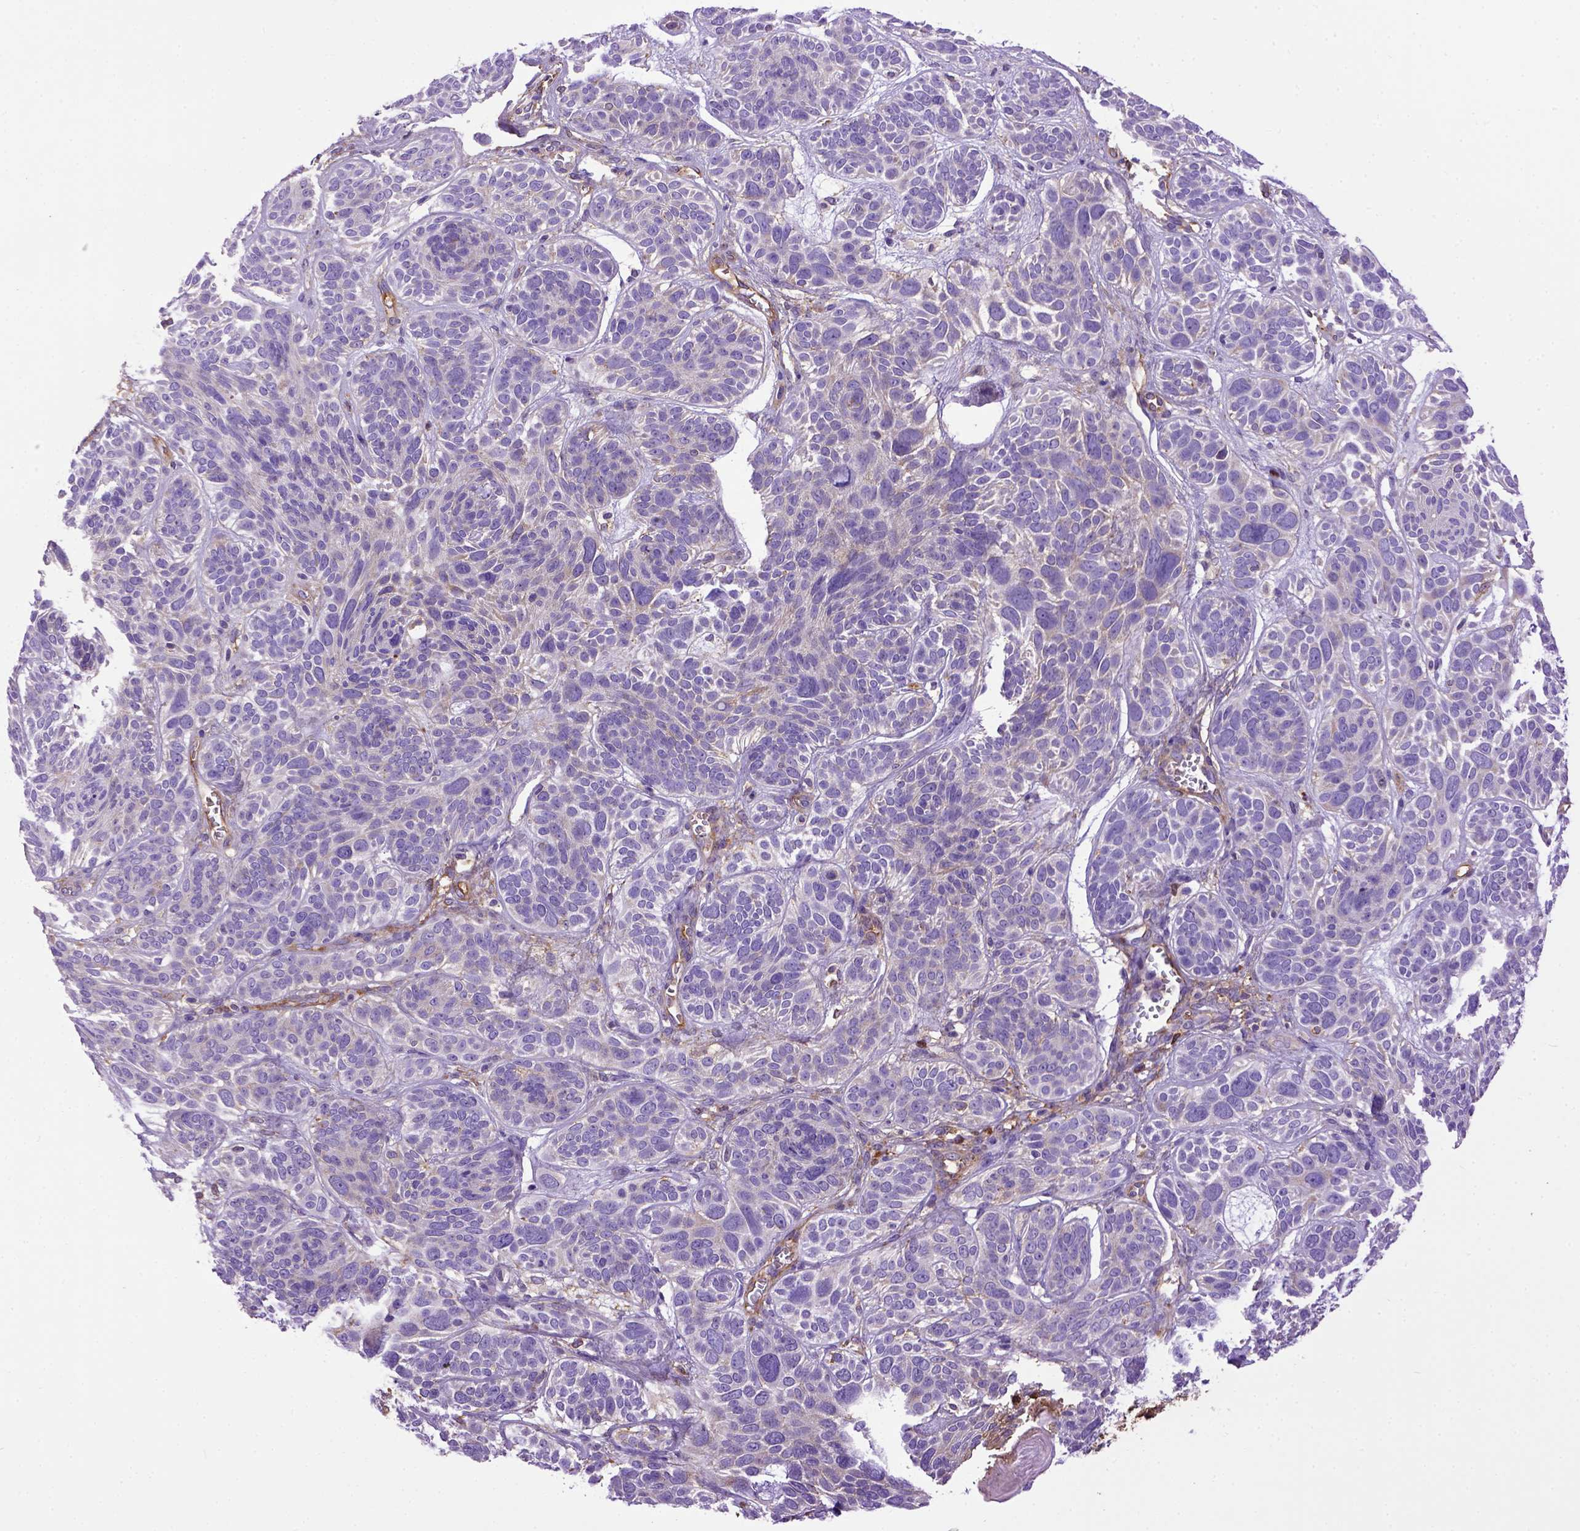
{"staining": {"intensity": "negative", "quantity": "none", "location": "none"}, "tissue": "skin cancer", "cell_type": "Tumor cells", "image_type": "cancer", "snomed": [{"axis": "morphology", "description": "Basal cell carcinoma"}, {"axis": "topography", "description": "Skin"}, {"axis": "topography", "description": "Skin of face"}], "caption": "Immunohistochemistry (IHC) of human skin basal cell carcinoma exhibits no positivity in tumor cells.", "gene": "MVP", "patient": {"sex": "male", "age": 73}}